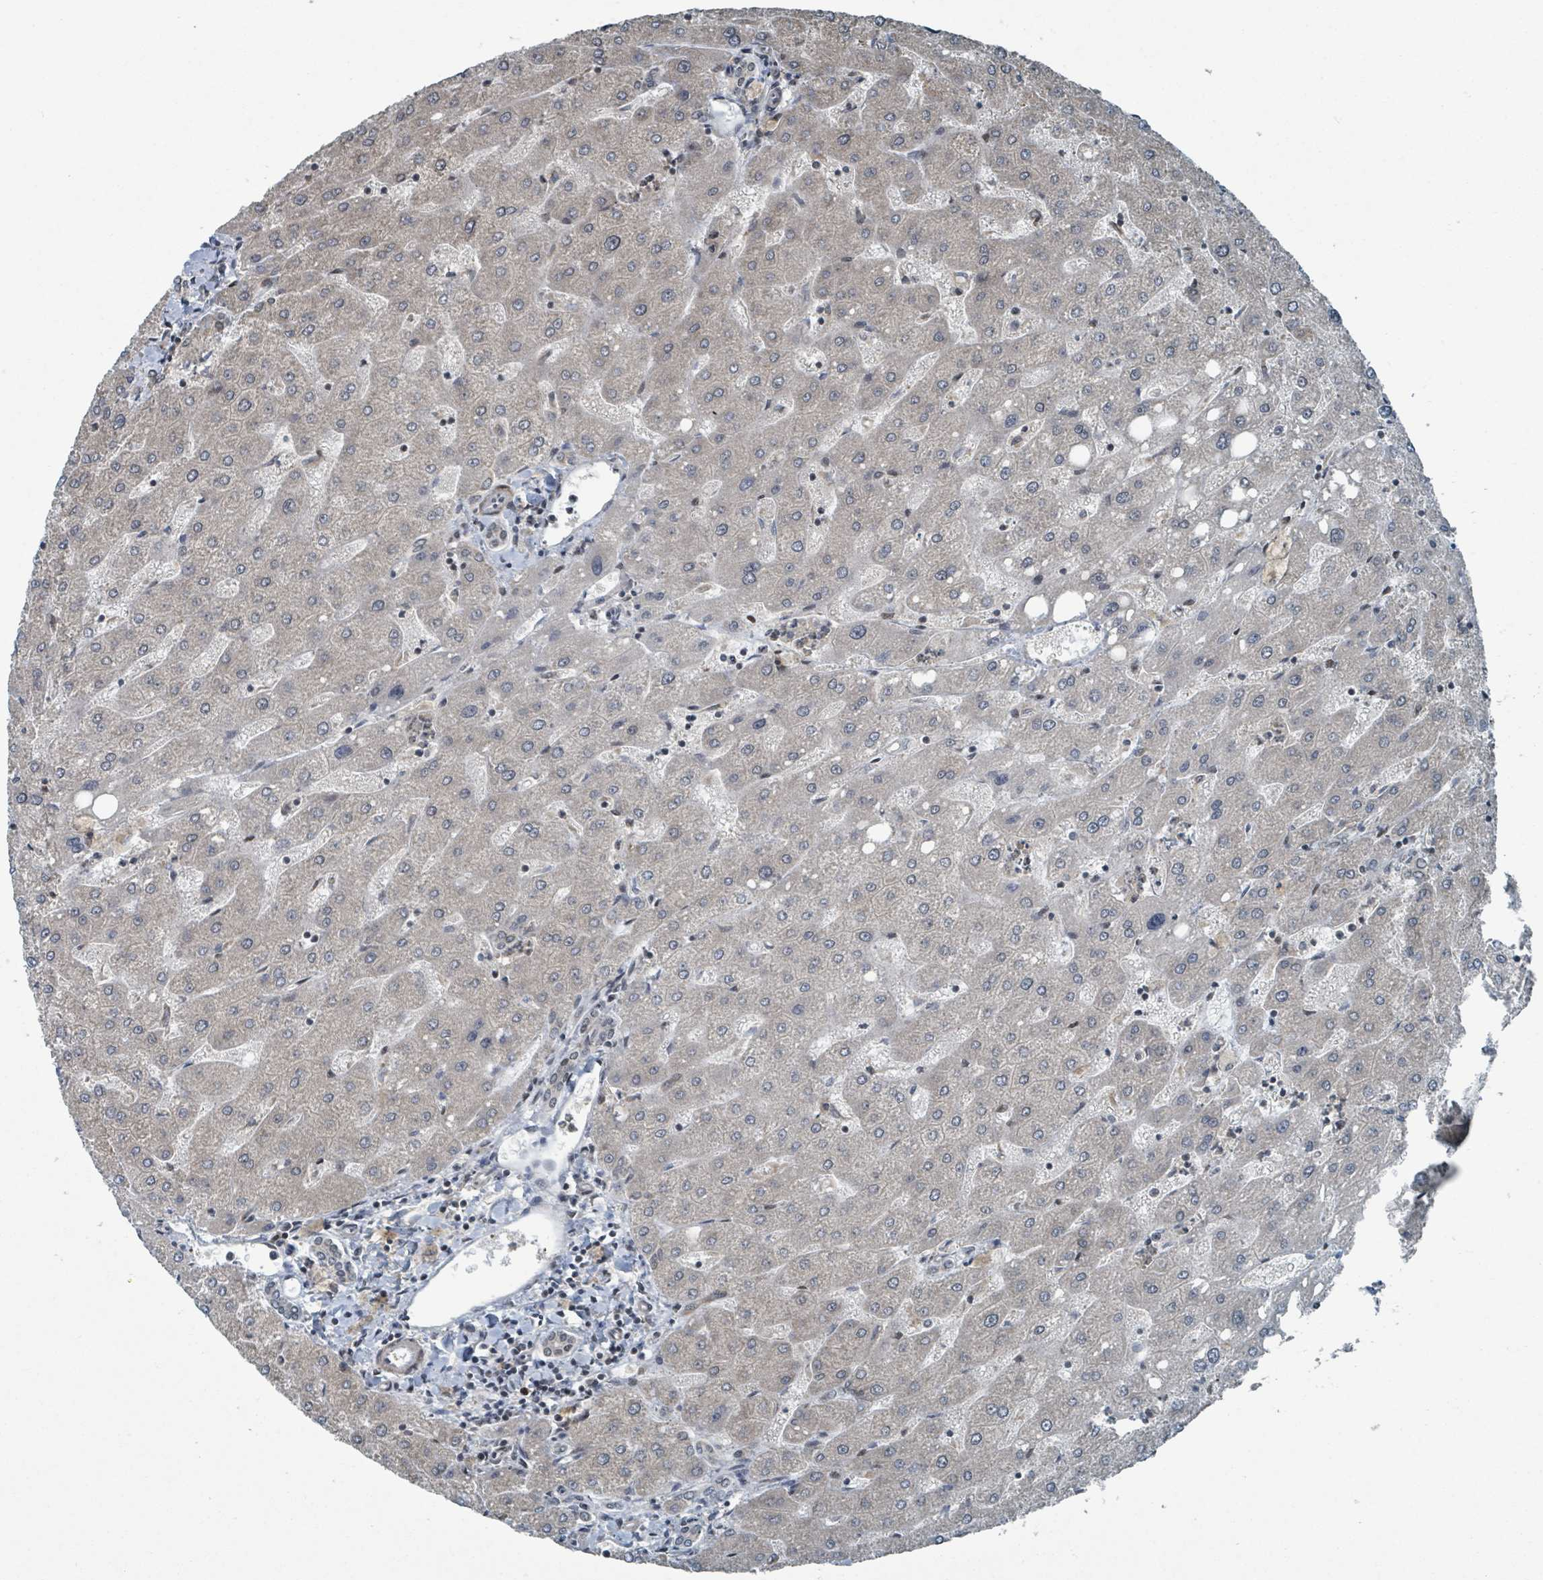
{"staining": {"intensity": "negative", "quantity": "none", "location": "none"}, "tissue": "liver", "cell_type": "Cholangiocytes", "image_type": "normal", "snomed": [{"axis": "morphology", "description": "Normal tissue, NOS"}, {"axis": "topography", "description": "Liver"}], "caption": "Liver stained for a protein using immunohistochemistry (IHC) shows no staining cholangiocytes.", "gene": "PHIP", "patient": {"sex": "male", "age": 67}}